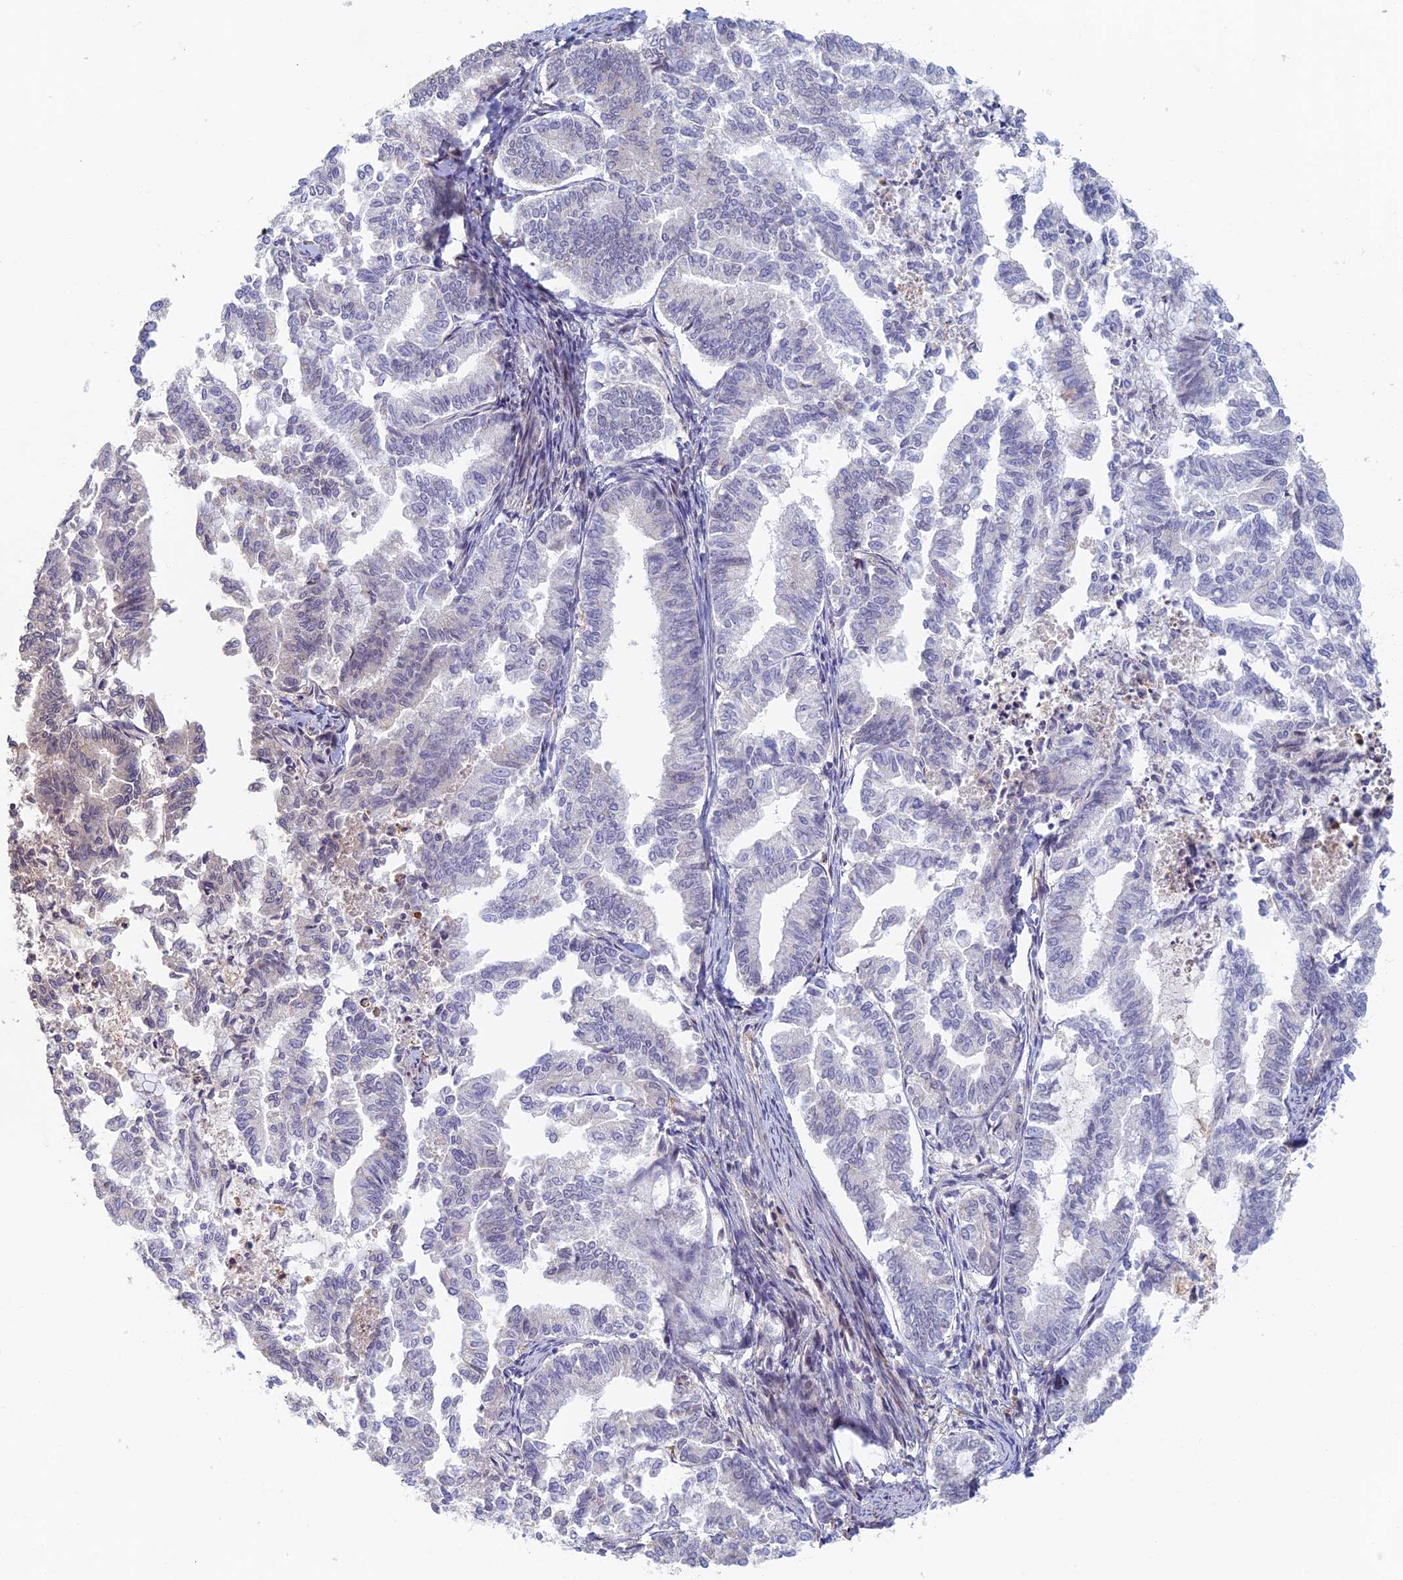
{"staining": {"intensity": "negative", "quantity": "none", "location": "none"}, "tissue": "endometrial cancer", "cell_type": "Tumor cells", "image_type": "cancer", "snomed": [{"axis": "morphology", "description": "Adenocarcinoma, NOS"}, {"axis": "topography", "description": "Endometrium"}], "caption": "Human endometrial cancer (adenocarcinoma) stained for a protein using immunohistochemistry (IHC) displays no expression in tumor cells.", "gene": "ZUP1", "patient": {"sex": "female", "age": 79}}